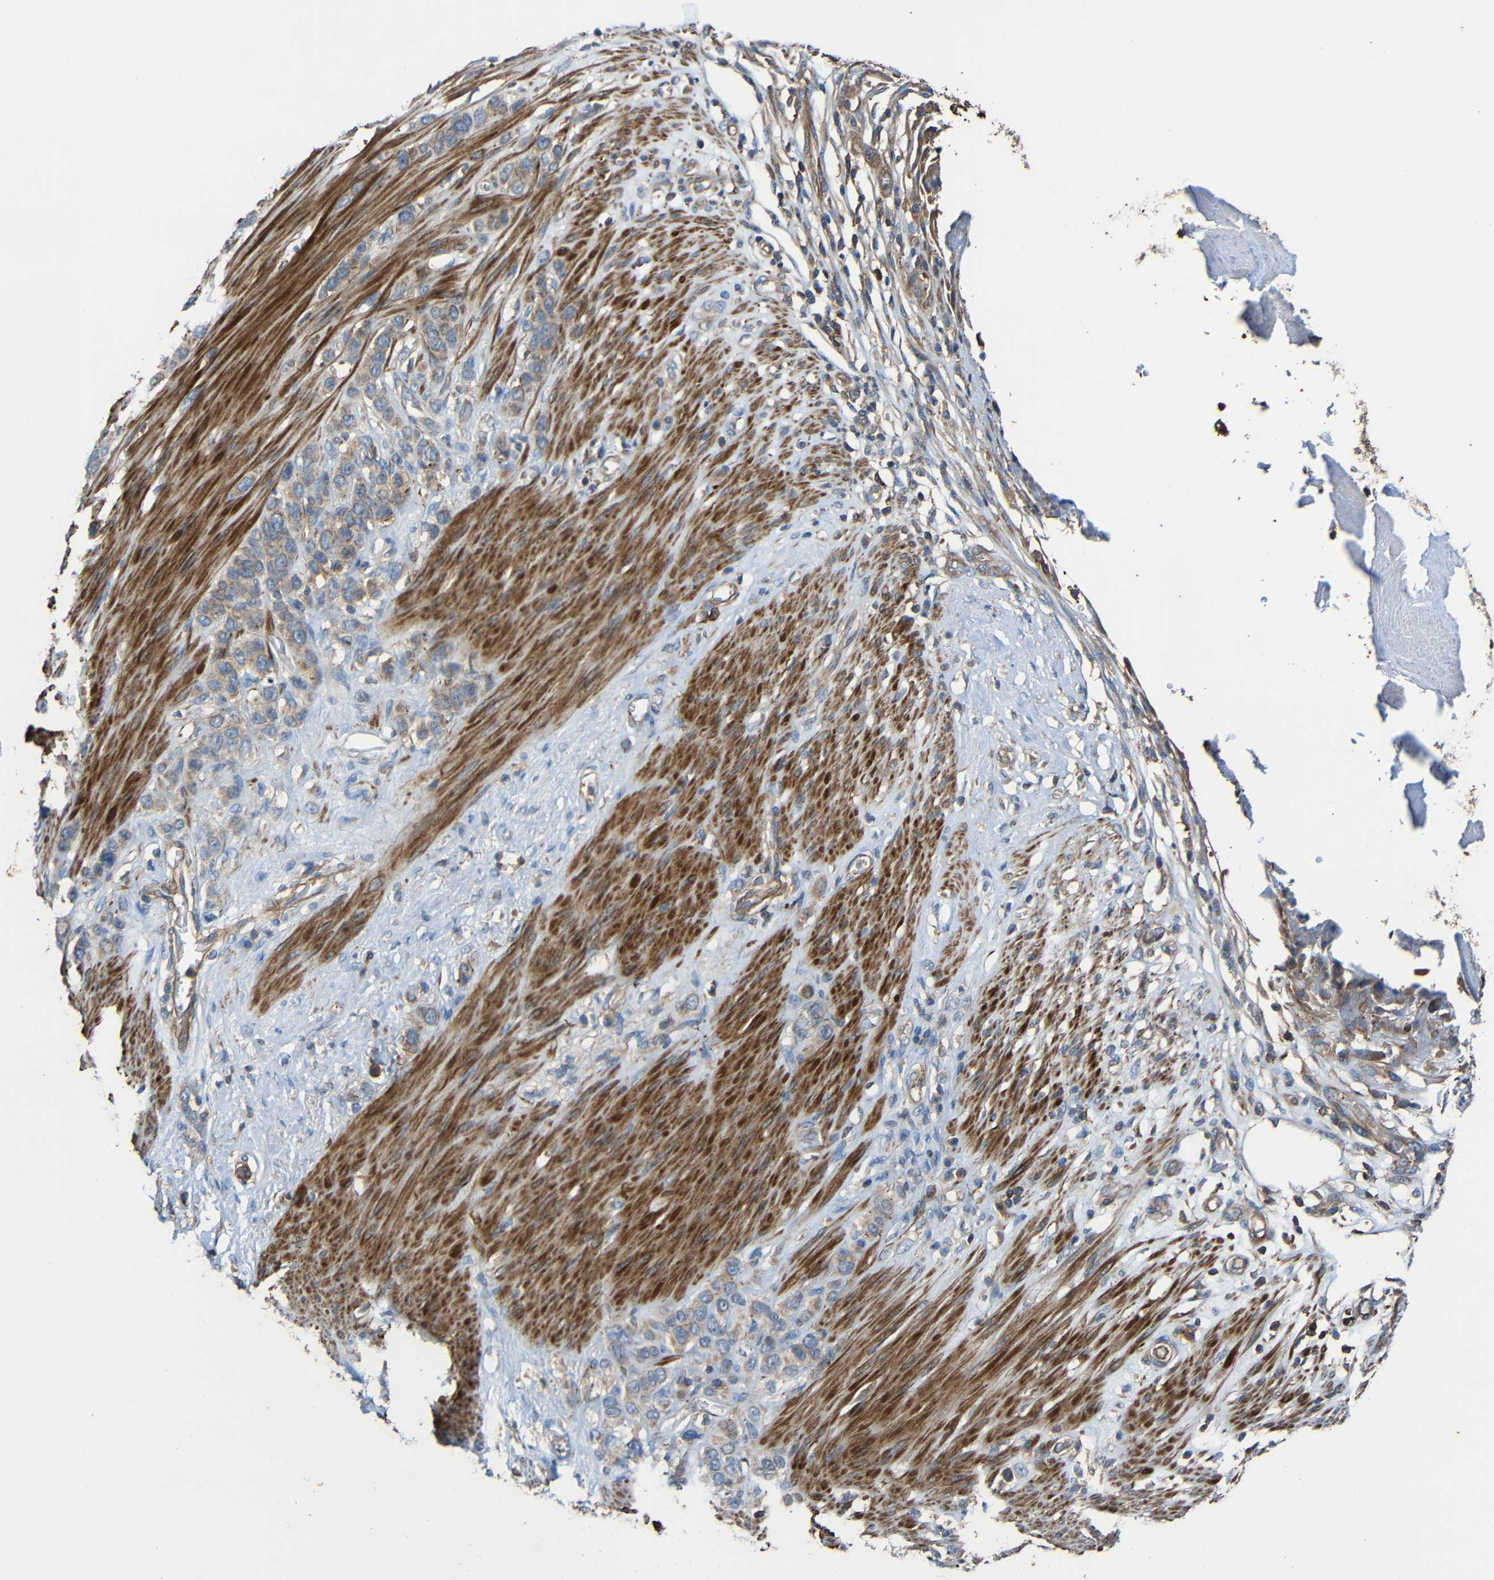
{"staining": {"intensity": "weak", "quantity": "<25%", "location": "cytoplasmic/membranous"}, "tissue": "stomach cancer", "cell_type": "Tumor cells", "image_type": "cancer", "snomed": [{"axis": "morphology", "description": "Adenocarcinoma, NOS"}, {"axis": "morphology", "description": "Adenocarcinoma, High grade"}, {"axis": "topography", "description": "Stomach, upper"}, {"axis": "topography", "description": "Stomach, lower"}], "caption": "Immunohistochemical staining of stomach cancer shows no significant positivity in tumor cells.", "gene": "RHOT2", "patient": {"sex": "female", "age": 65}}